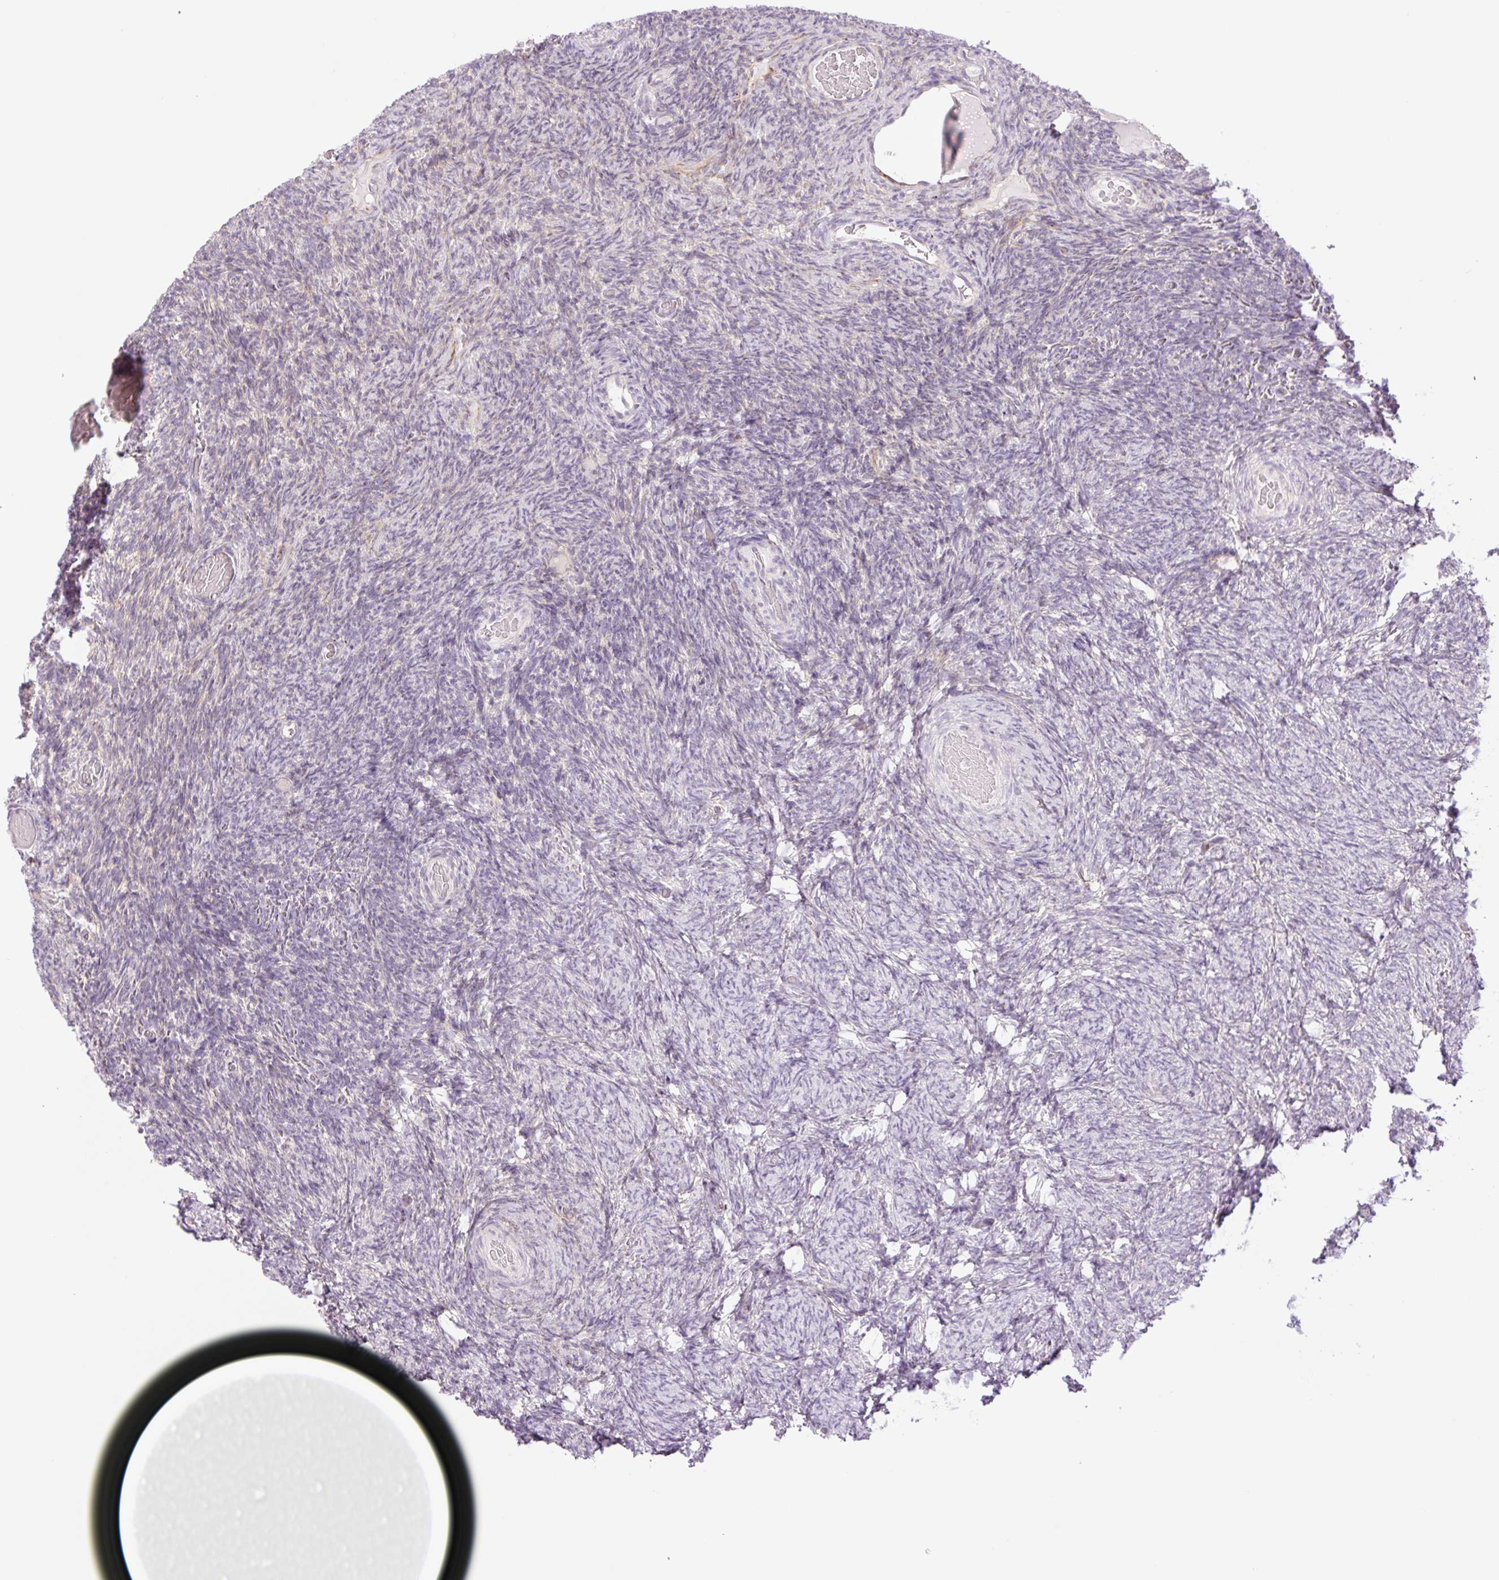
{"staining": {"intensity": "negative", "quantity": "none", "location": "none"}, "tissue": "ovary", "cell_type": "Follicle cells", "image_type": "normal", "snomed": [{"axis": "morphology", "description": "Normal tissue, NOS"}, {"axis": "topography", "description": "Ovary"}], "caption": "Histopathology image shows no protein positivity in follicle cells of benign ovary.", "gene": "COL5A1", "patient": {"sex": "female", "age": 34}}